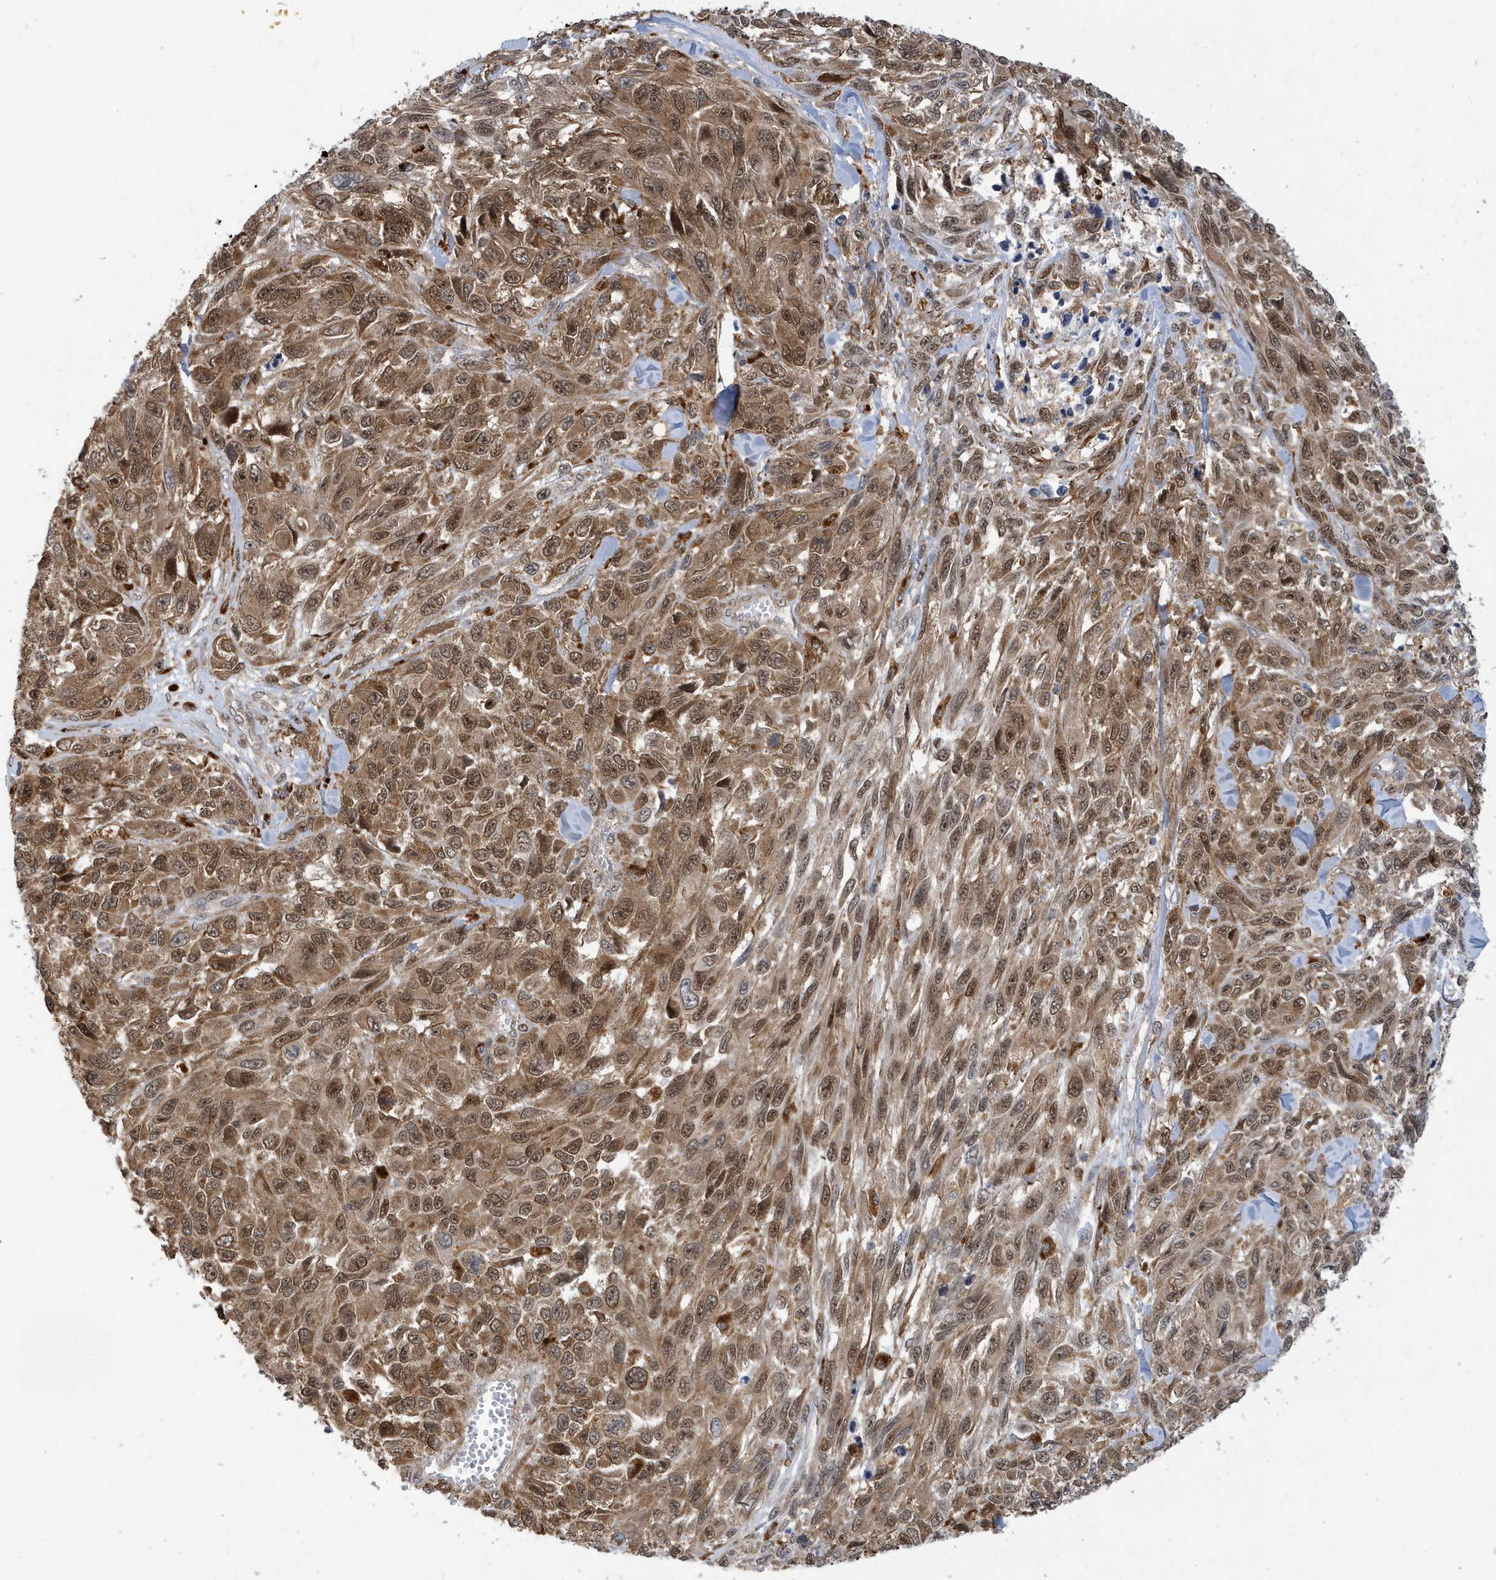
{"staining": {"intensity": "moderate", "quantity": ">75%", "location": "cytoplasmic/membranous,nuclear"}, "tissue": "melanoma", "cell_type": "Tumor cells", "image_type": "cancer", "snomed": [{"axis": "morphology", "description": "Malignant melanoma, NOS"}, {"axis": "topography", "description": "Skin"}], "caption": "Tumor cells exhibit moderate cytoplasmic/membranous and nuclear positivity in about >75% of cells in malignant melanoma. (DAB IHC, brown staining for protein, blue staining for nuclei).", "gene": "ZNF507", "patient": {"sex": "female", "age": 96}}